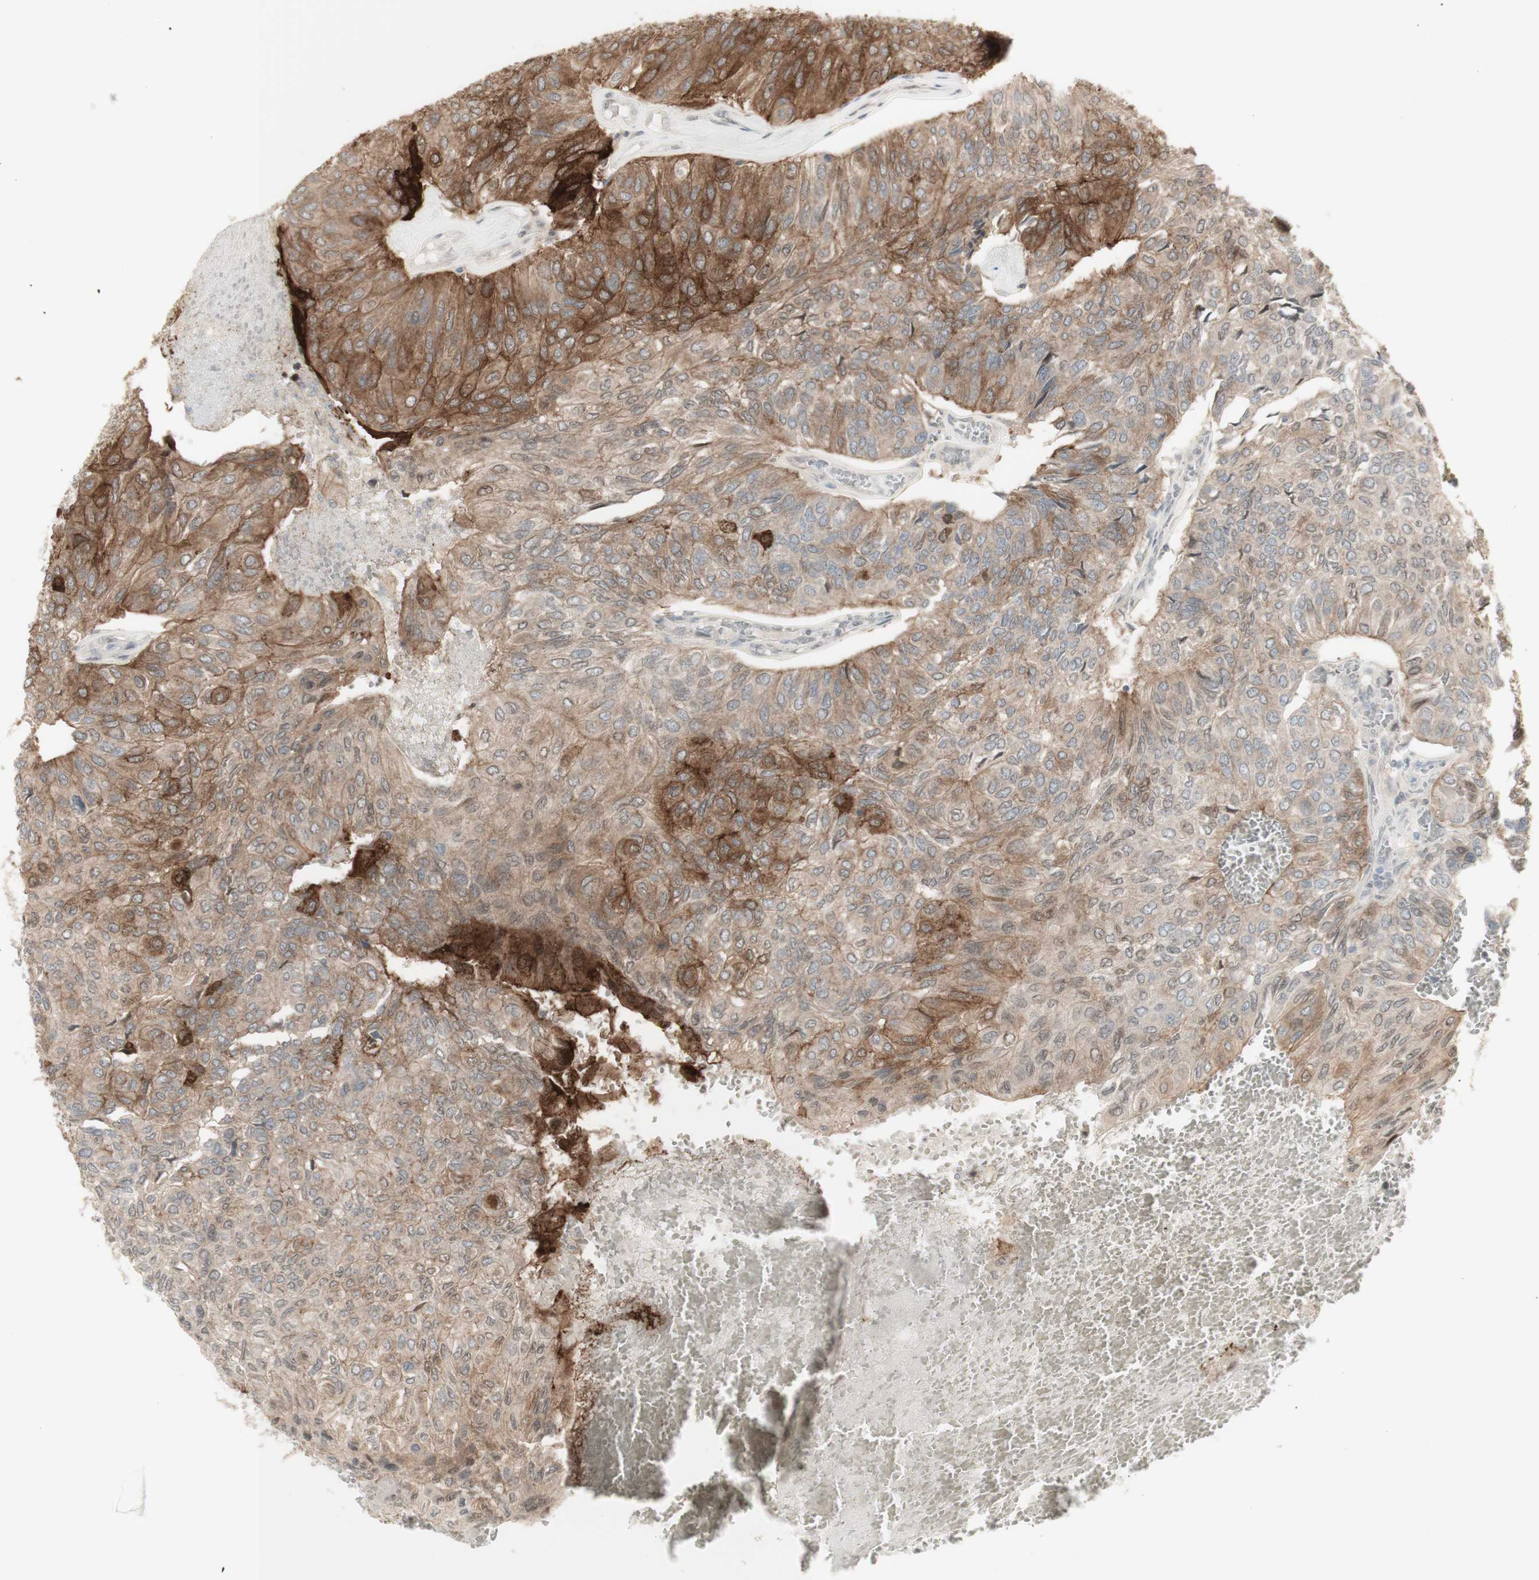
{"staining": {"intensity": "moderate", "quantity": ">75%", "location": "cytoplasmic/membranous"}, "tissue": "urothelial cancer", "cell_type": "Tumor cells", "image_type": "cancer", "snomed": [{"axis": "morphology", "description": "Urothelial carcinoma, High grade"}, {"axis": "topography", "description": "Urinary bladder"}], "caption": "Protein expression analysis of urothelial cancer demonstrates moderate cytoplasmic/membranous staining in about >75% of tumor cells.", "gene": "C1orf116", "patient": {"sex": "male", "age": 66}}